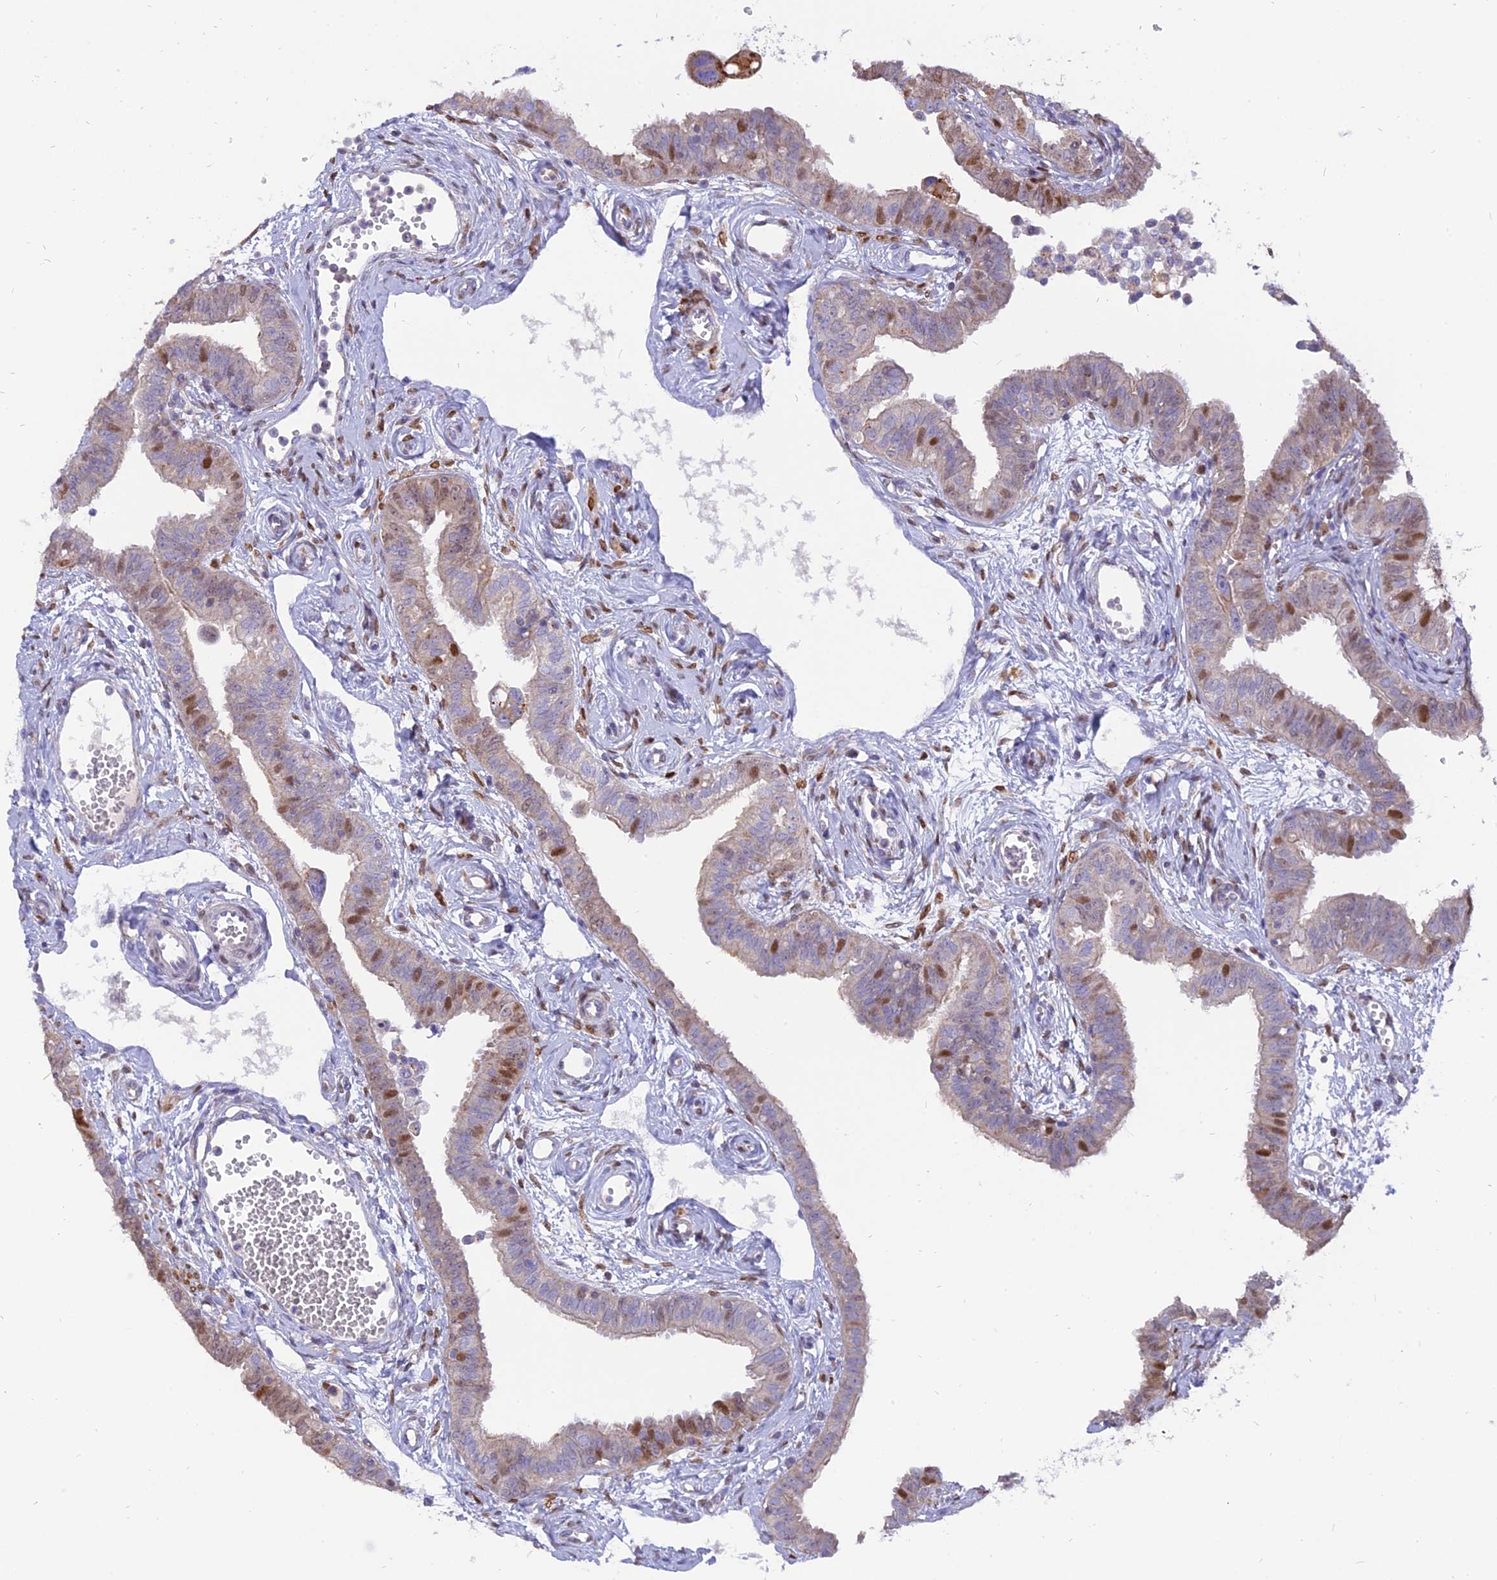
{"staining": {"intensity": "moderate", "quantity": "<25%", "location": "cytoplasmic/membranous,nuclear"}, "tissue": "fallopian tube", "cell_type": "Glandular cells", "image_type": "normal", "snomed": [{"axis": "morphology", "description": "Normal tissue, NOS"}, {"axis": "morphology", "description": "Carcinoma, NOS"}, {"axis": "topography", "description": "Fallopian tube"}, {"axis": "topography", "description": "Ovary"}], "caption": "Protein positivity by immunohistochemistry displays moderate cytoplasmic/membranous,nuclear positivity in approximately <25% of glandular cells in unremarkable fallopian tube.", "gene": "CENPV", "patient": {"sex": "female", "age": 59}}